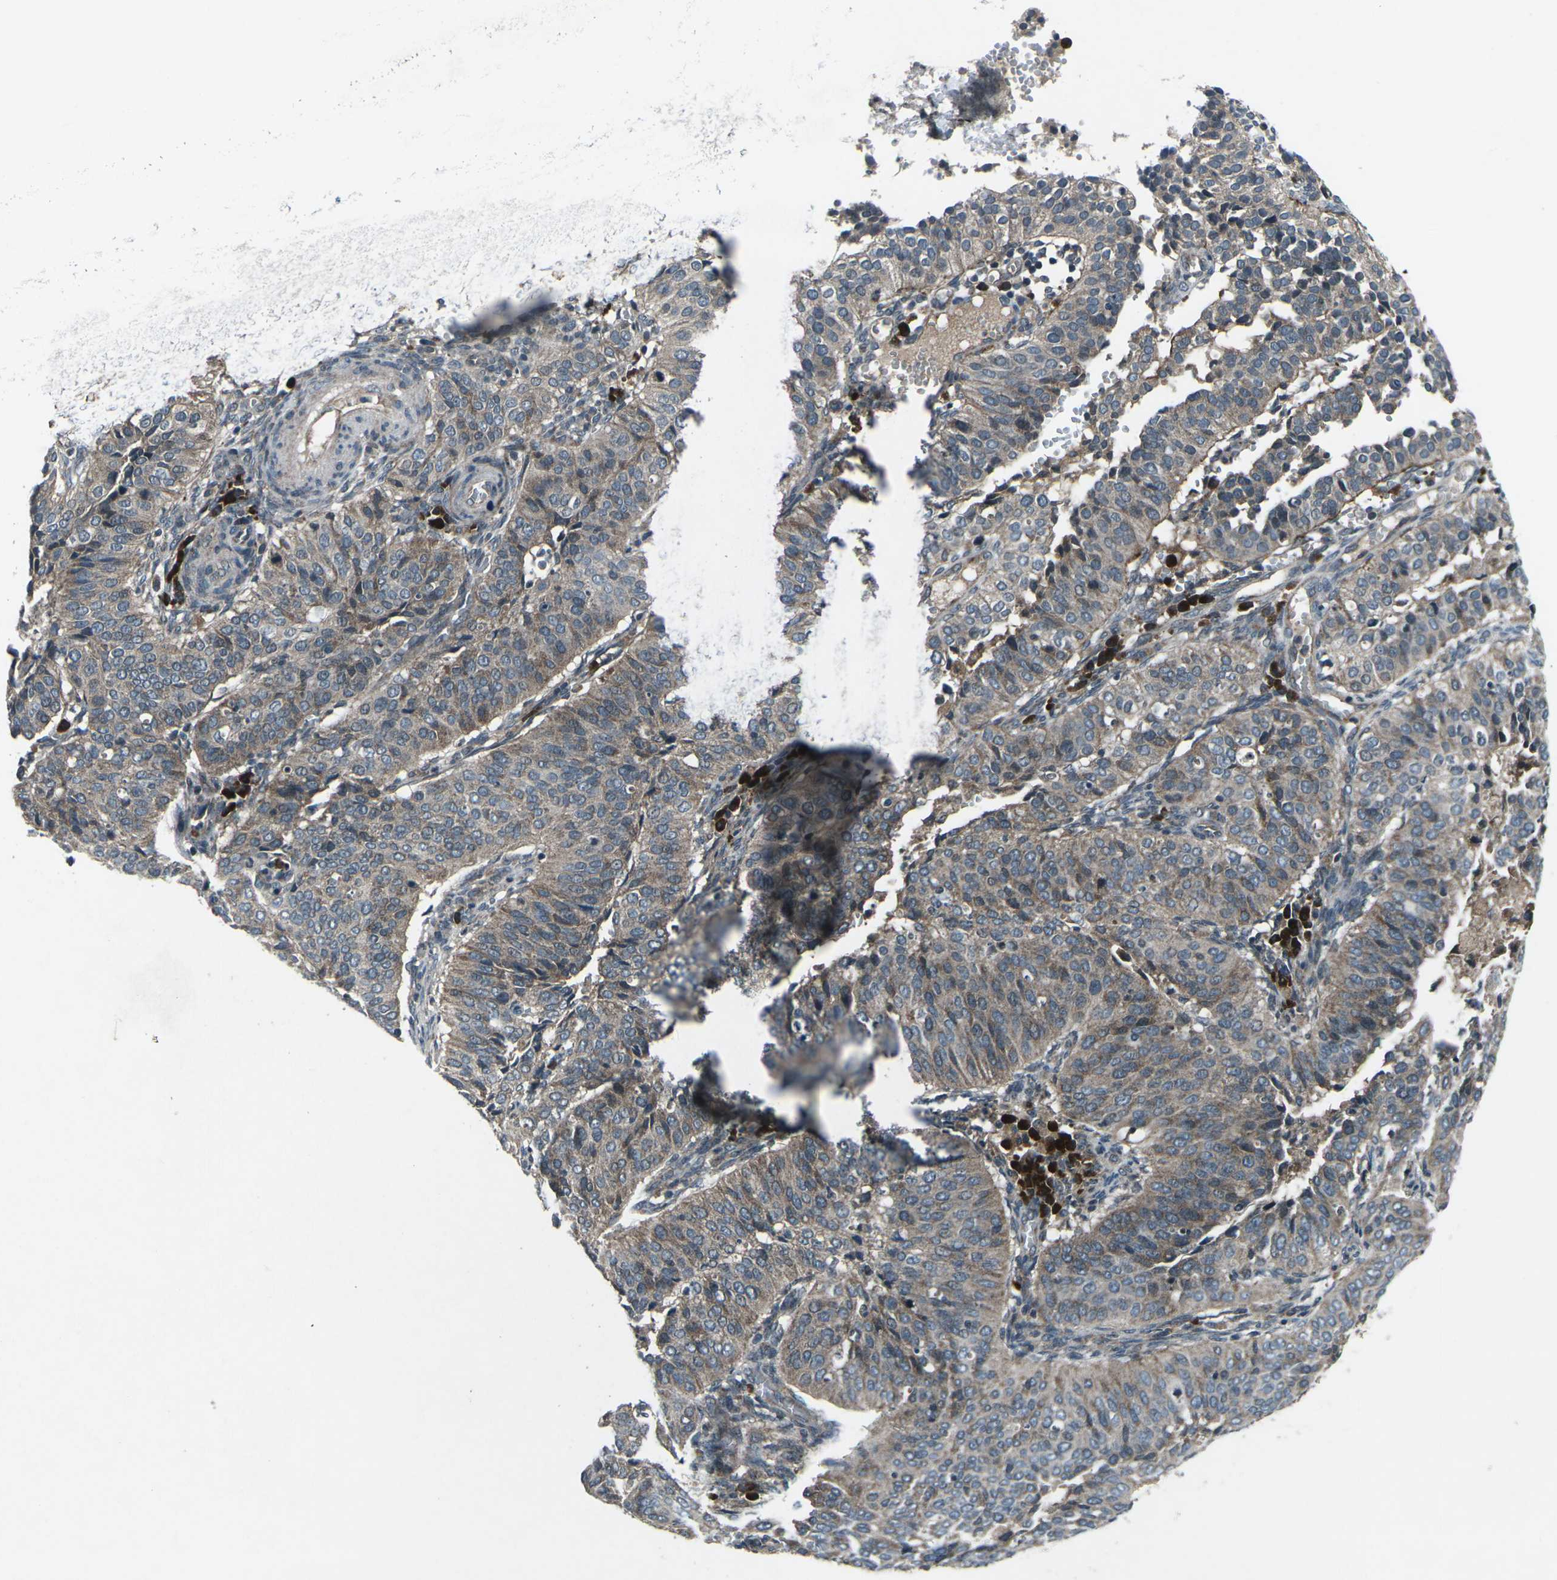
{"staining": {"intensity": "moderate", "quantity": "25%-75%", "location": "cytoplasmic/membranous"}, "tissue": "cervical cancer", "cell_type": "Tumor cells", "image_type": "cancer", "snomed": [{"axis": "morphology", "description": "Normal tissue, NOS"}, {"axis": "morphology", "description": "Squamous cell carcinoma, NOS"}, {"axis": "topography", "description": "Cervix"}], "caption": "High-magnification brightfield microscopy of cervical cancer stained with DAB (3,3'-diaminobenzidine) (brown) and counterstained with hematoxylin (blue). tumor cells exhibit moderate cytoplasmic/membranous positivity is identified in approximately25%-75% of cells.", "gene": "CDK16", "patient": {"sex": "female", "age": 39}}